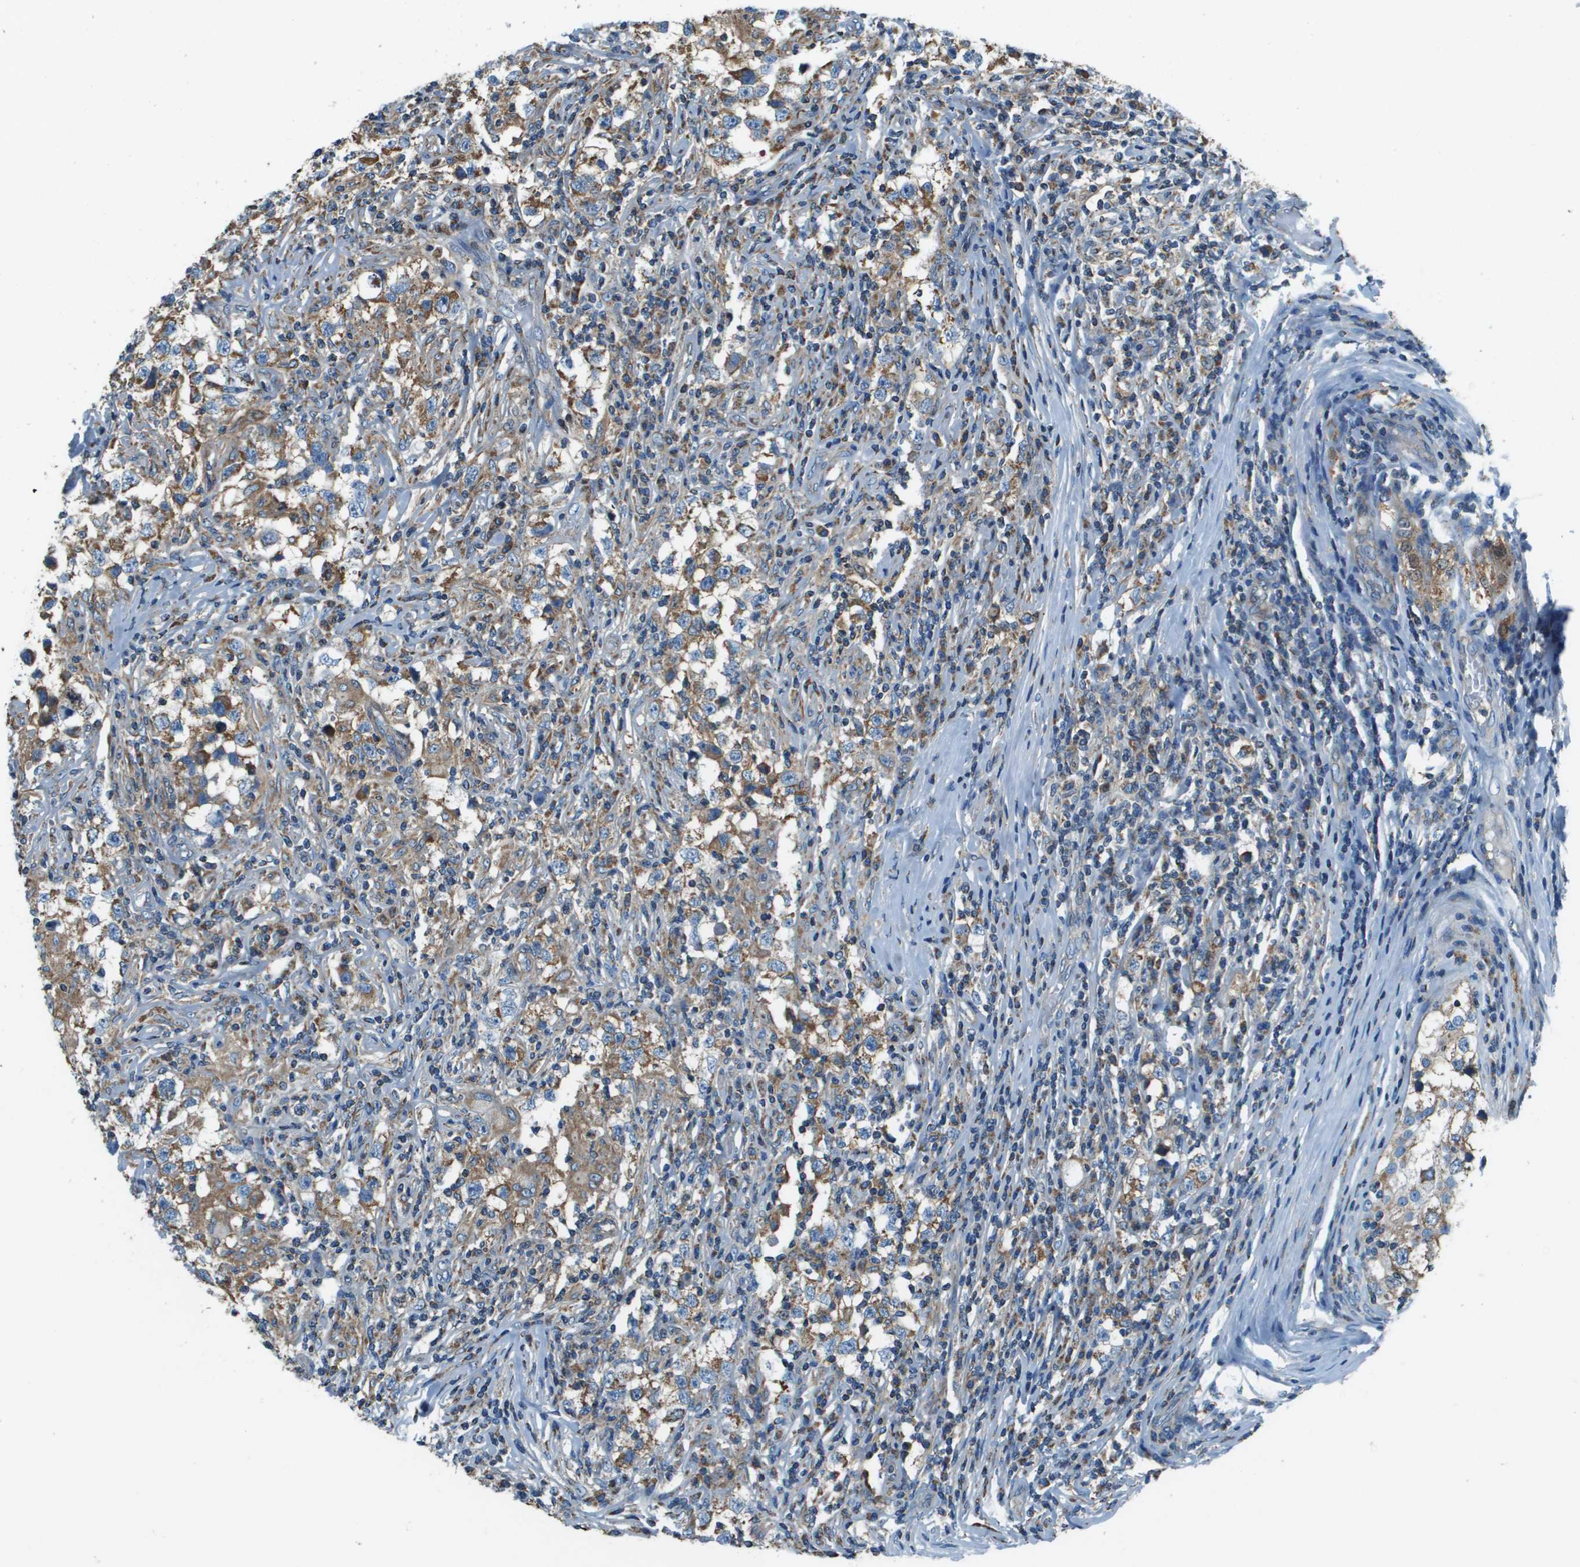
{"staining": {"intensity": "moderate", "quantity": "25%-75%", "location": "cytoplasmic/membranous"}, "tissue": "testis cancer", "cell_type": "Tumor cells", "image_type": "cancer", "snomed": [{"axis": "morphology", "description": "Carcinoma, Embryonal, NOS"}, {"axis": "topography", "description": "Testis"}], "caption": "Moderate cytoplasmic/membranous expression for a protein is present in about 25%-75% of tumor cells of testis cancer (embryonal carcinoma) using IHC.", "gene": "TMEM51", "patient": {"sex": "male", "age": 21}}